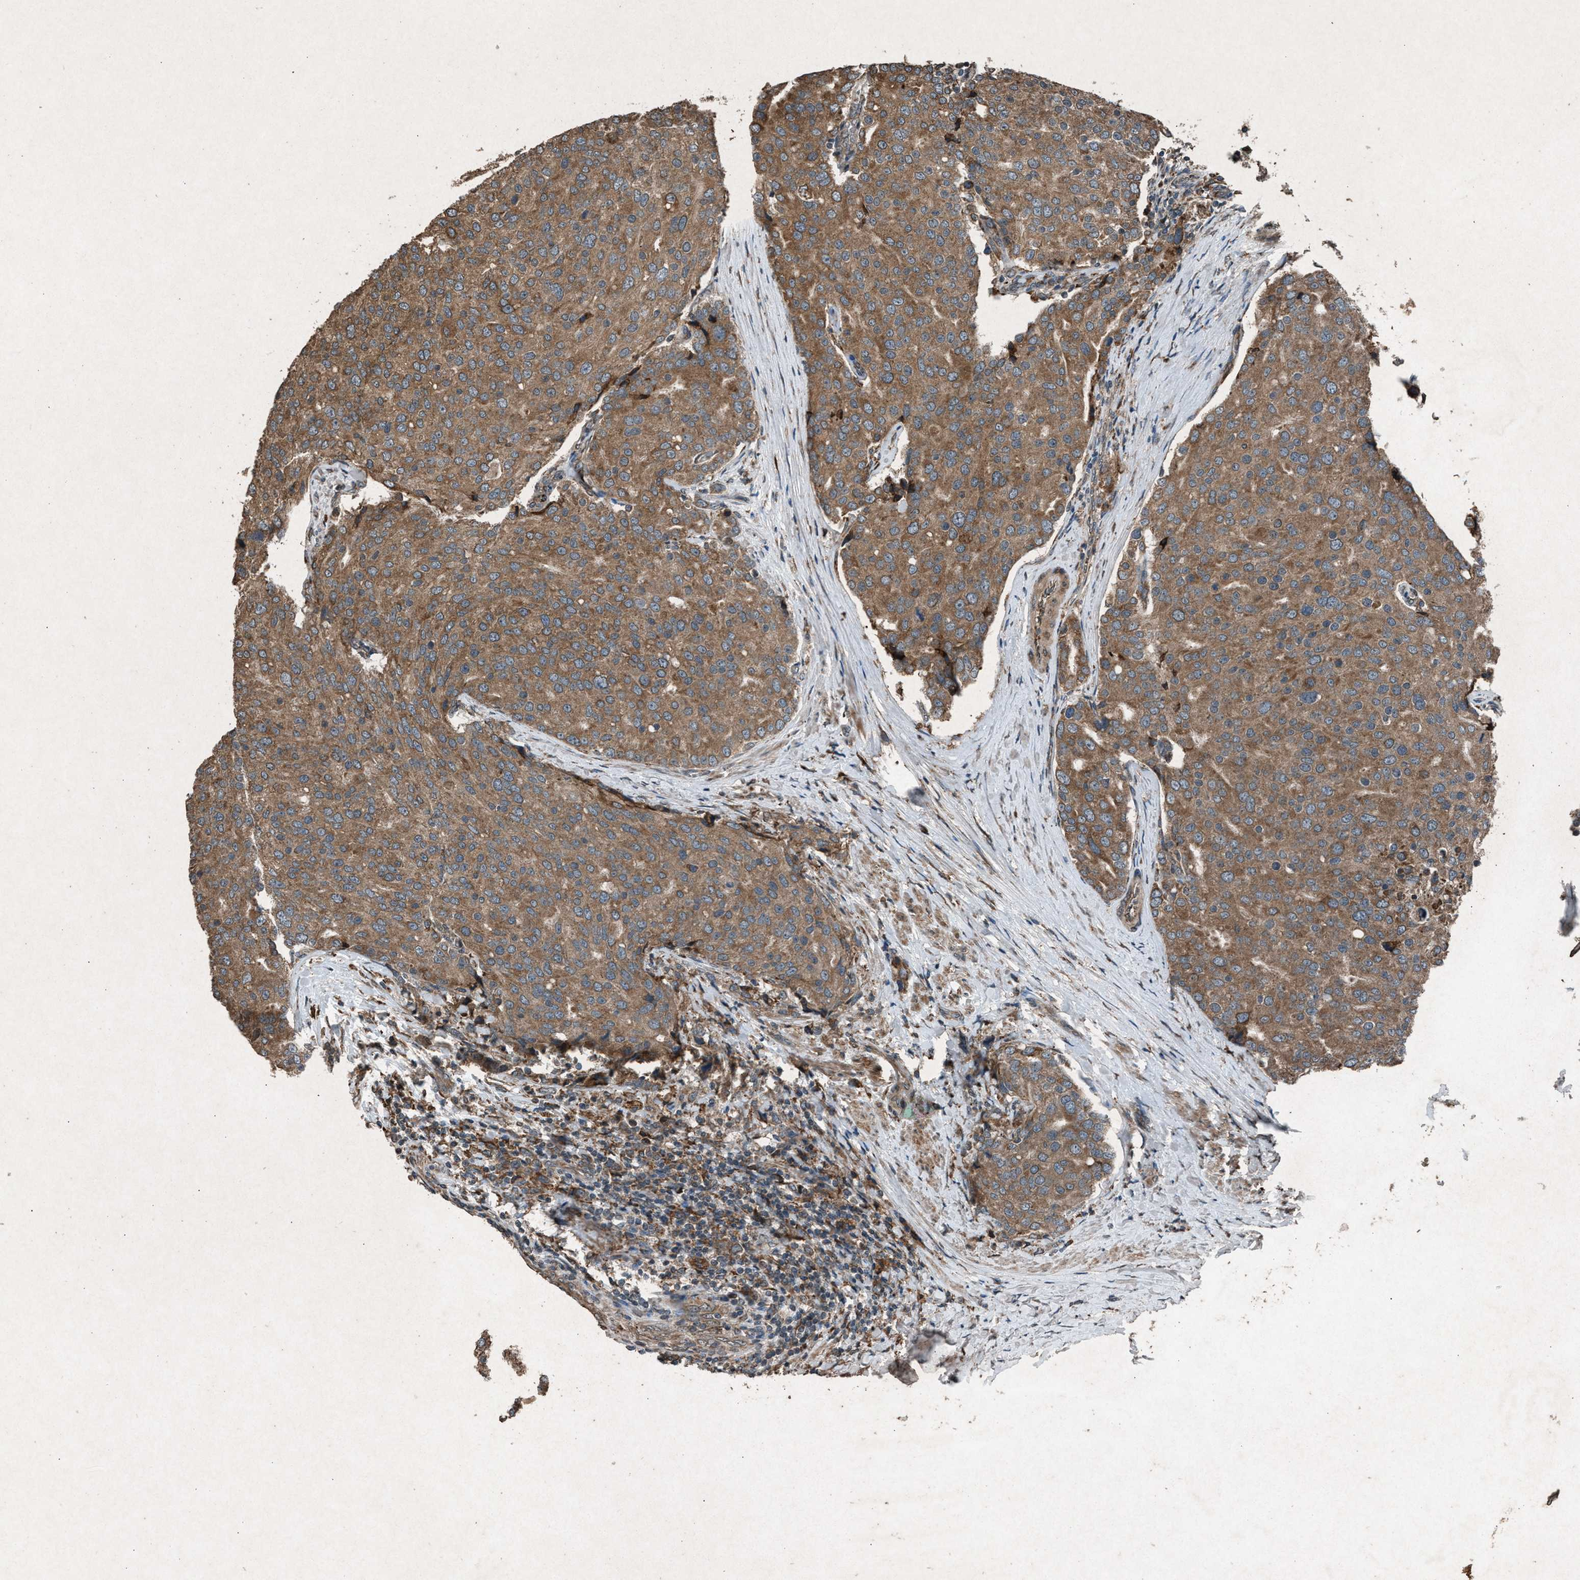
{"staining": {"intensity": "moderate", "quantity": ">75%", "location": "cytoplasmic/membranous"}, "tissue": "prostate cancer", "cell_type": "Tumor cells", "image_type": "cancer", "snomed": [{"axis": "morphology", "description": "Adenocarcinoma, High grade"}, {"axis": "topography", "description": "Prostate"}], "caption": "About >75% of tumor cells in human prostate adenocarcinoma (high-grade) reveal moderate cytoplasmic/membranous protein expression as visualized by brown immunohistochemical staining.", "gene": "CALR", "patient": {"sex": "male", "age": 50}}